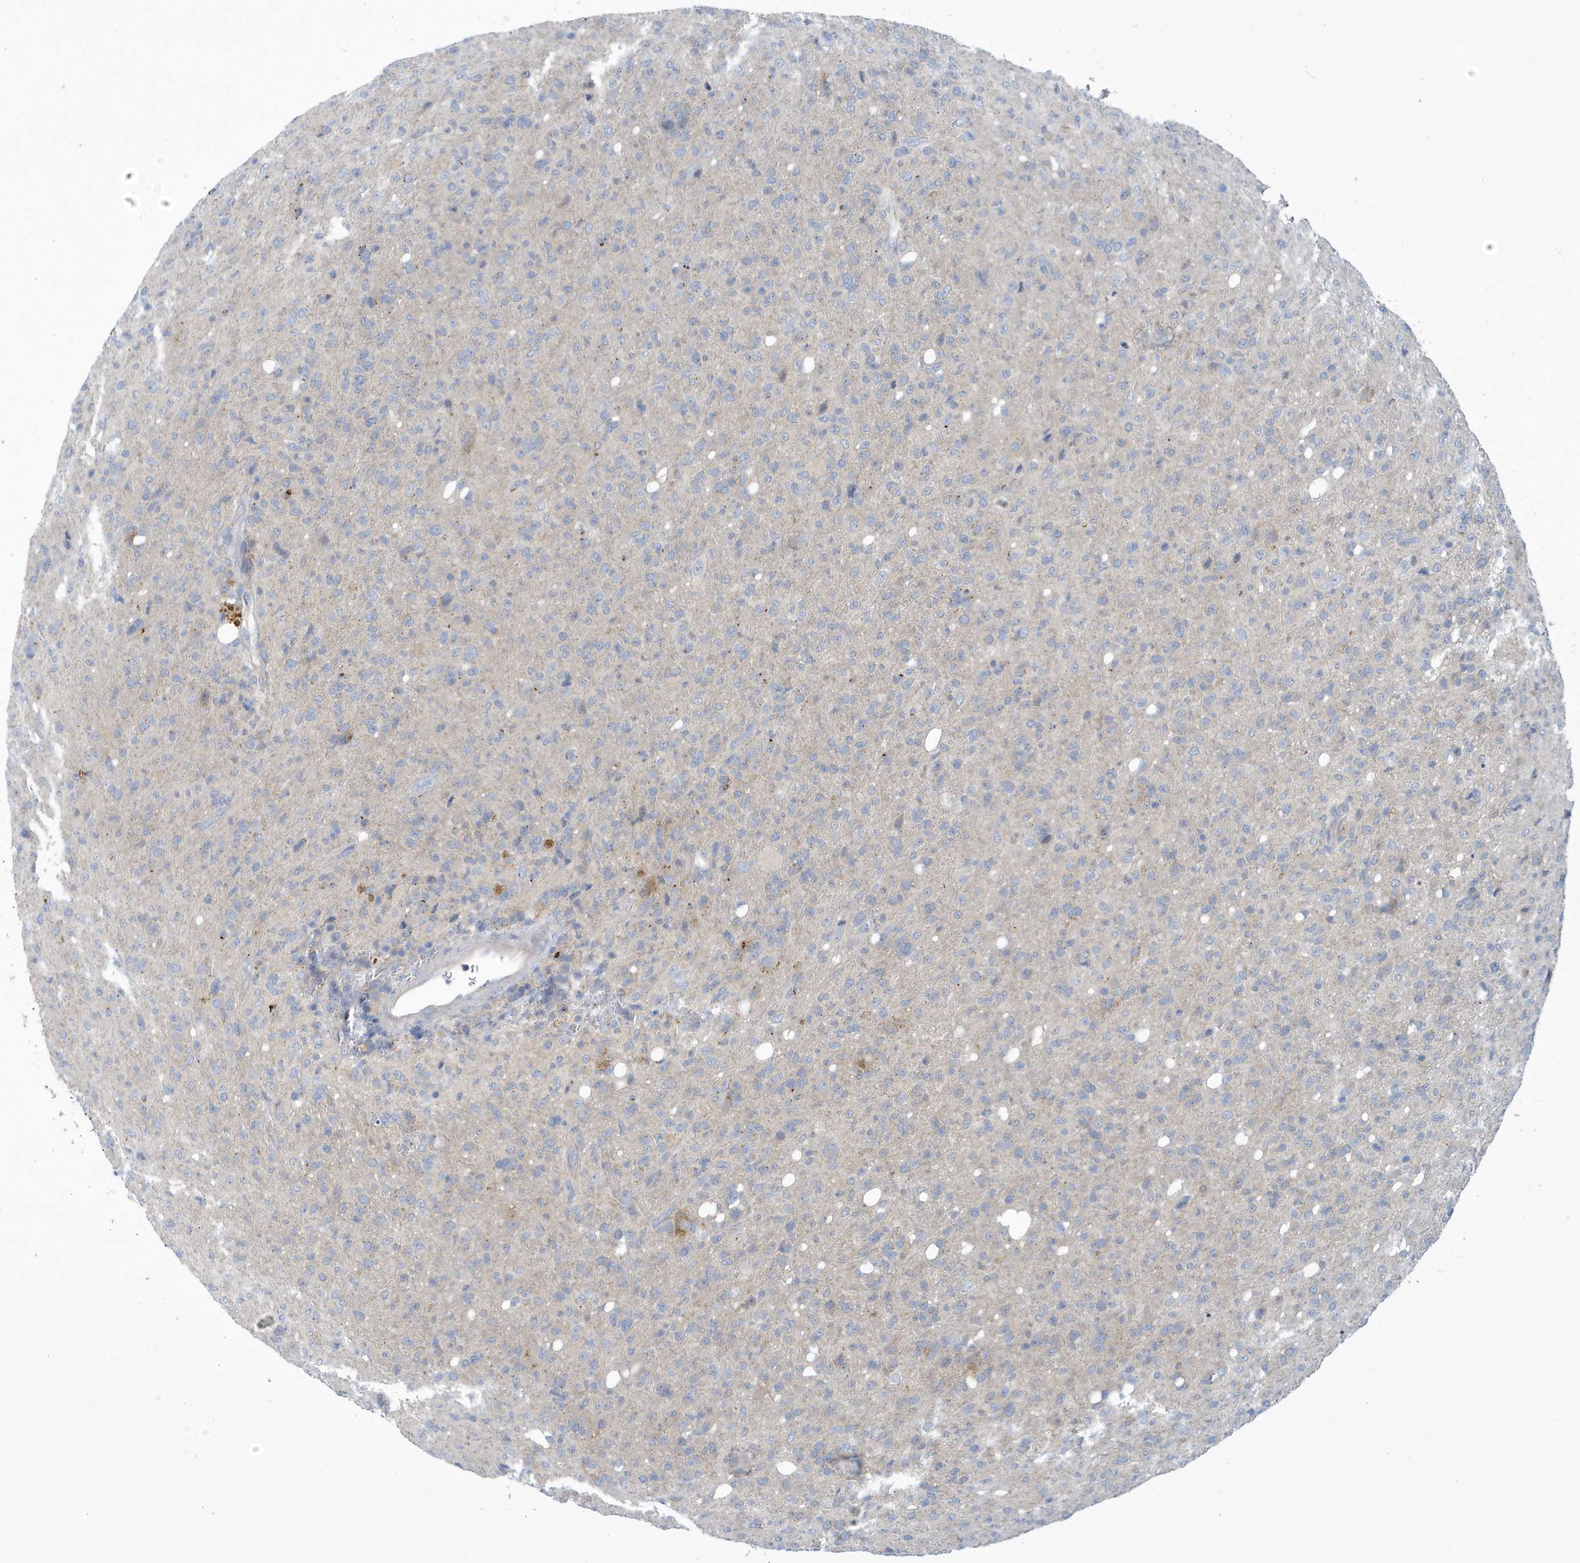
{"staining": {"intensity": "negative", "quantity": "none", "location": "none"}, "tissue": "glioma", "cell_type": "Tumor cells", "image_type": "cancer", "snomed": [{"axis": "morphology", "description": "Glioma, malignant, High grade"}, {"axis": "topography", "description": "Brain"}], "caption": "Micrograph shows no significant protein positivity in tumor cells of glioma. The staining is performed using DAB (3,3'-diaminobenzidine) brown chromogen with nuclei counter-stained in using hematoxylin.", "gene": "VTA1", "patient": {"sex": "female", "age": 57}}